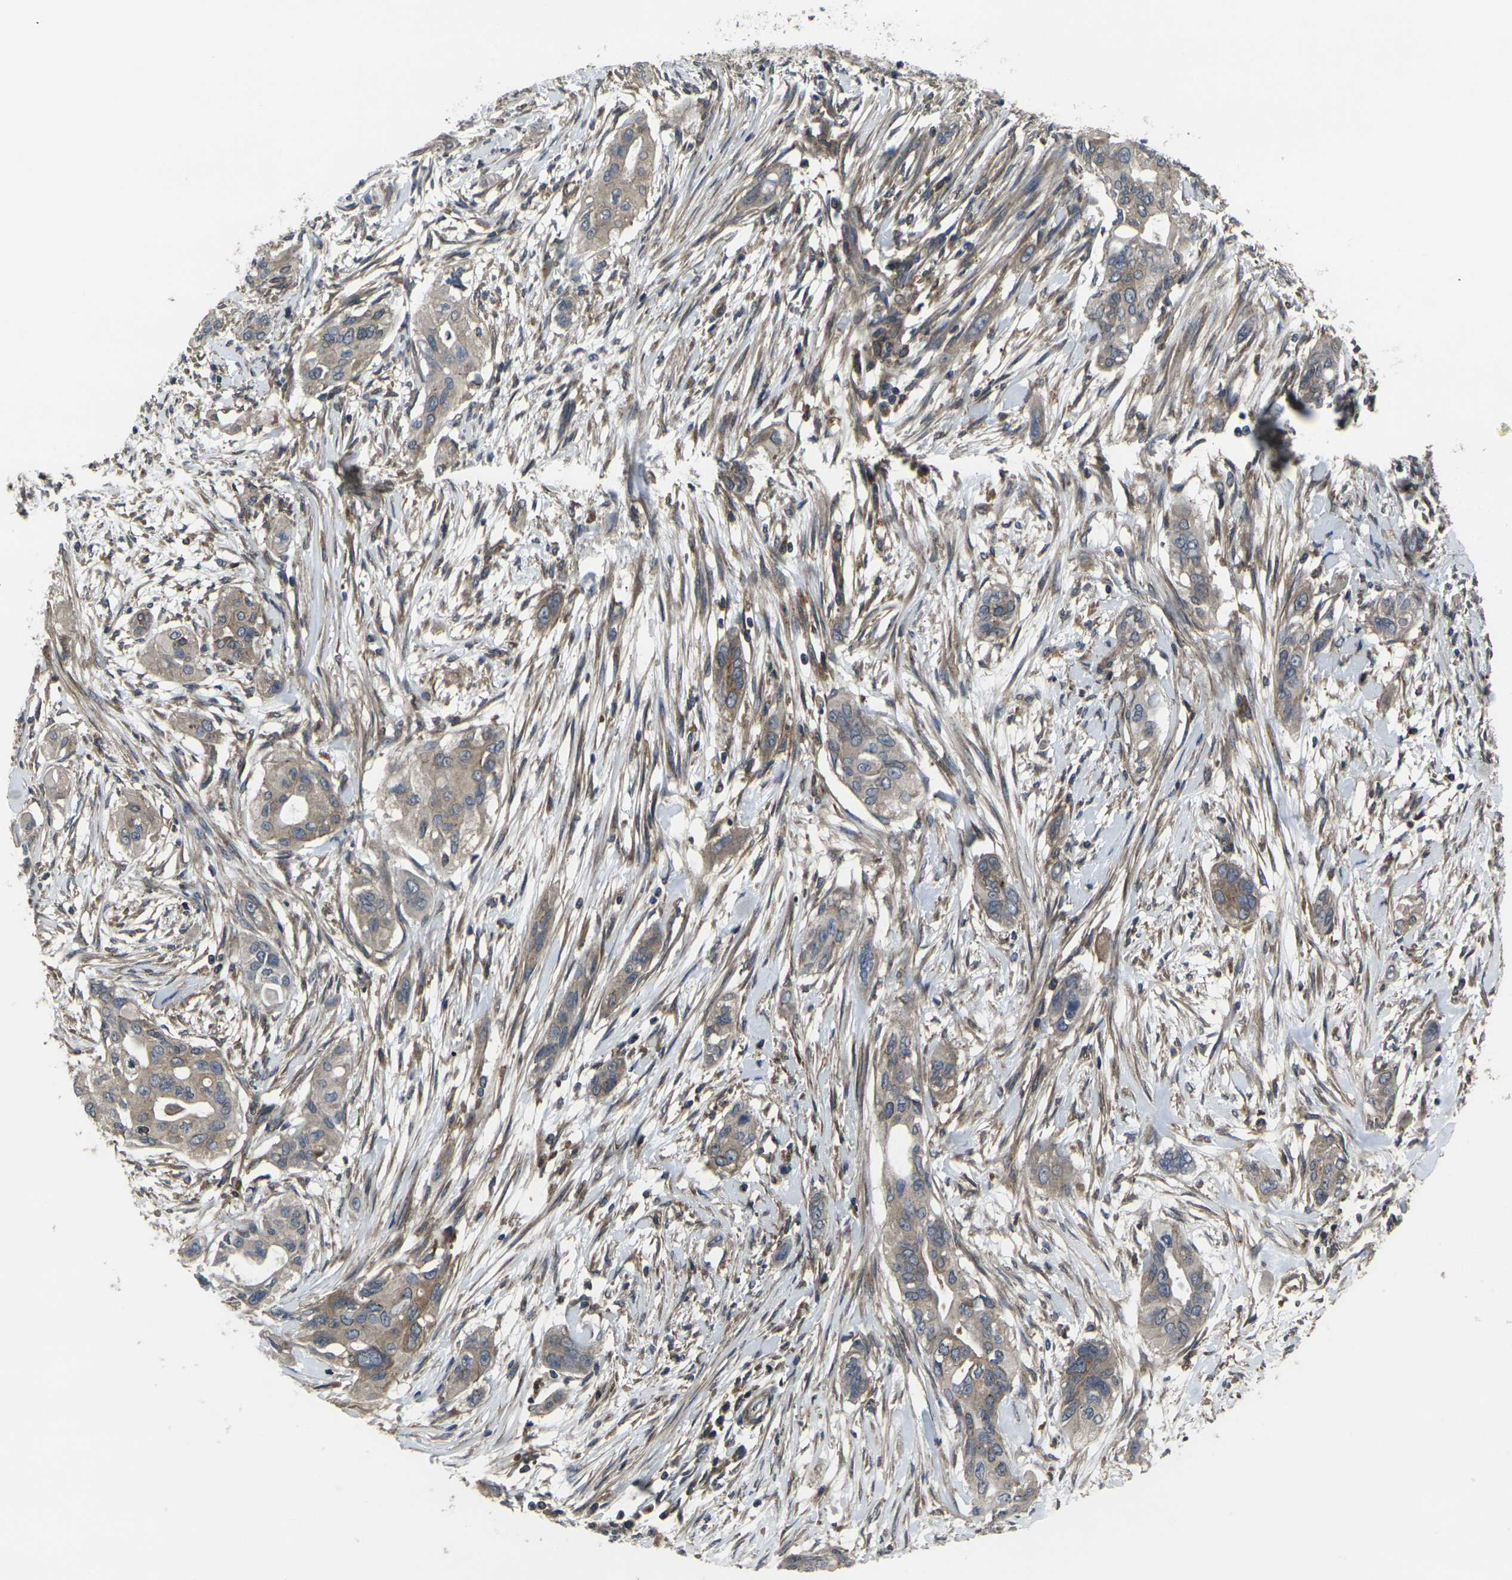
{"staining": {"intensity": "weak", "quantity": ">75%", "location": "cytoplasmic/membranous"}, "tissue": "pancreatic cancer", "cell_type": "Tumor cells", "image_type": "cancer", "snomed": [{"axis": "morphology", "description": "Adenocarcinoma, NOS"}, {"axis": "topography", "description": "Pancreas"}], "caption": "IHC image of neoplastic tissue: human adenocarcinoma (pancreatic) stained using immunohistochemistry (IHC) displays low levels of weak protein expression localized specifically in the cytoplasmic/membranous of tumor cells, appearing as a cytoplasmic/membranous brown color.", "gene": "PRKACB", "patient": {"sex": "female", "age": 60}}